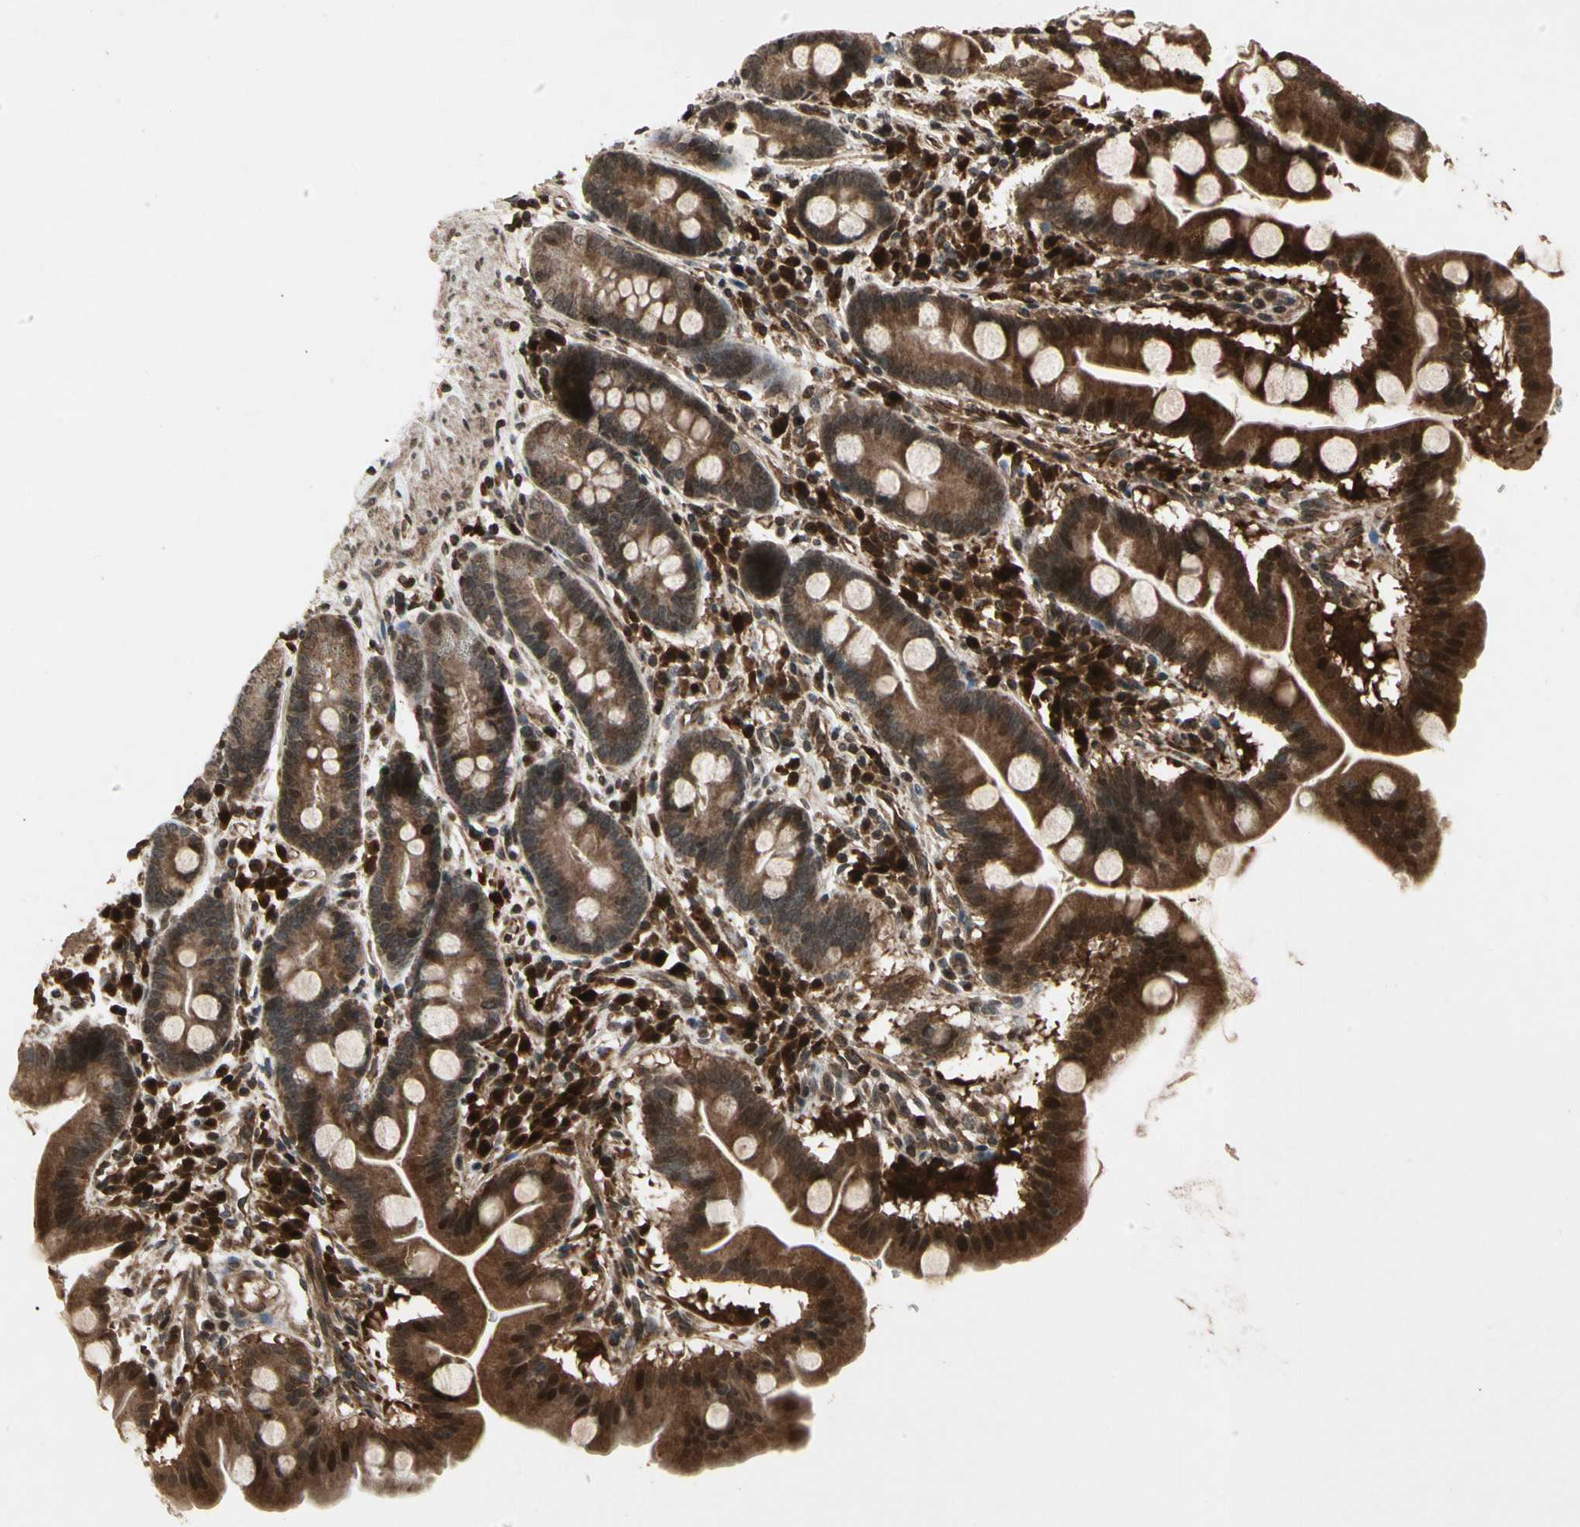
{"staining": {"intensity": "strong", "quantity": ">75%", "location": "cytoplasmic/membranous"}, "tissue": "duodenum", "cell_type": "Glandular cells", "image_type": "normal", "snomed": [{"axis": "morphology", "description": "Normal tissue, NOS"}, {"axis": "topography", "description": "Duodenum"}], "caption": "Human duodenum stained with a brown dye displays strong cytoplasmic/membranous positive positivity in about >75% of glandular cells.", "gene": "GLRX", "patient": {"sex": "male", "age": 50}}